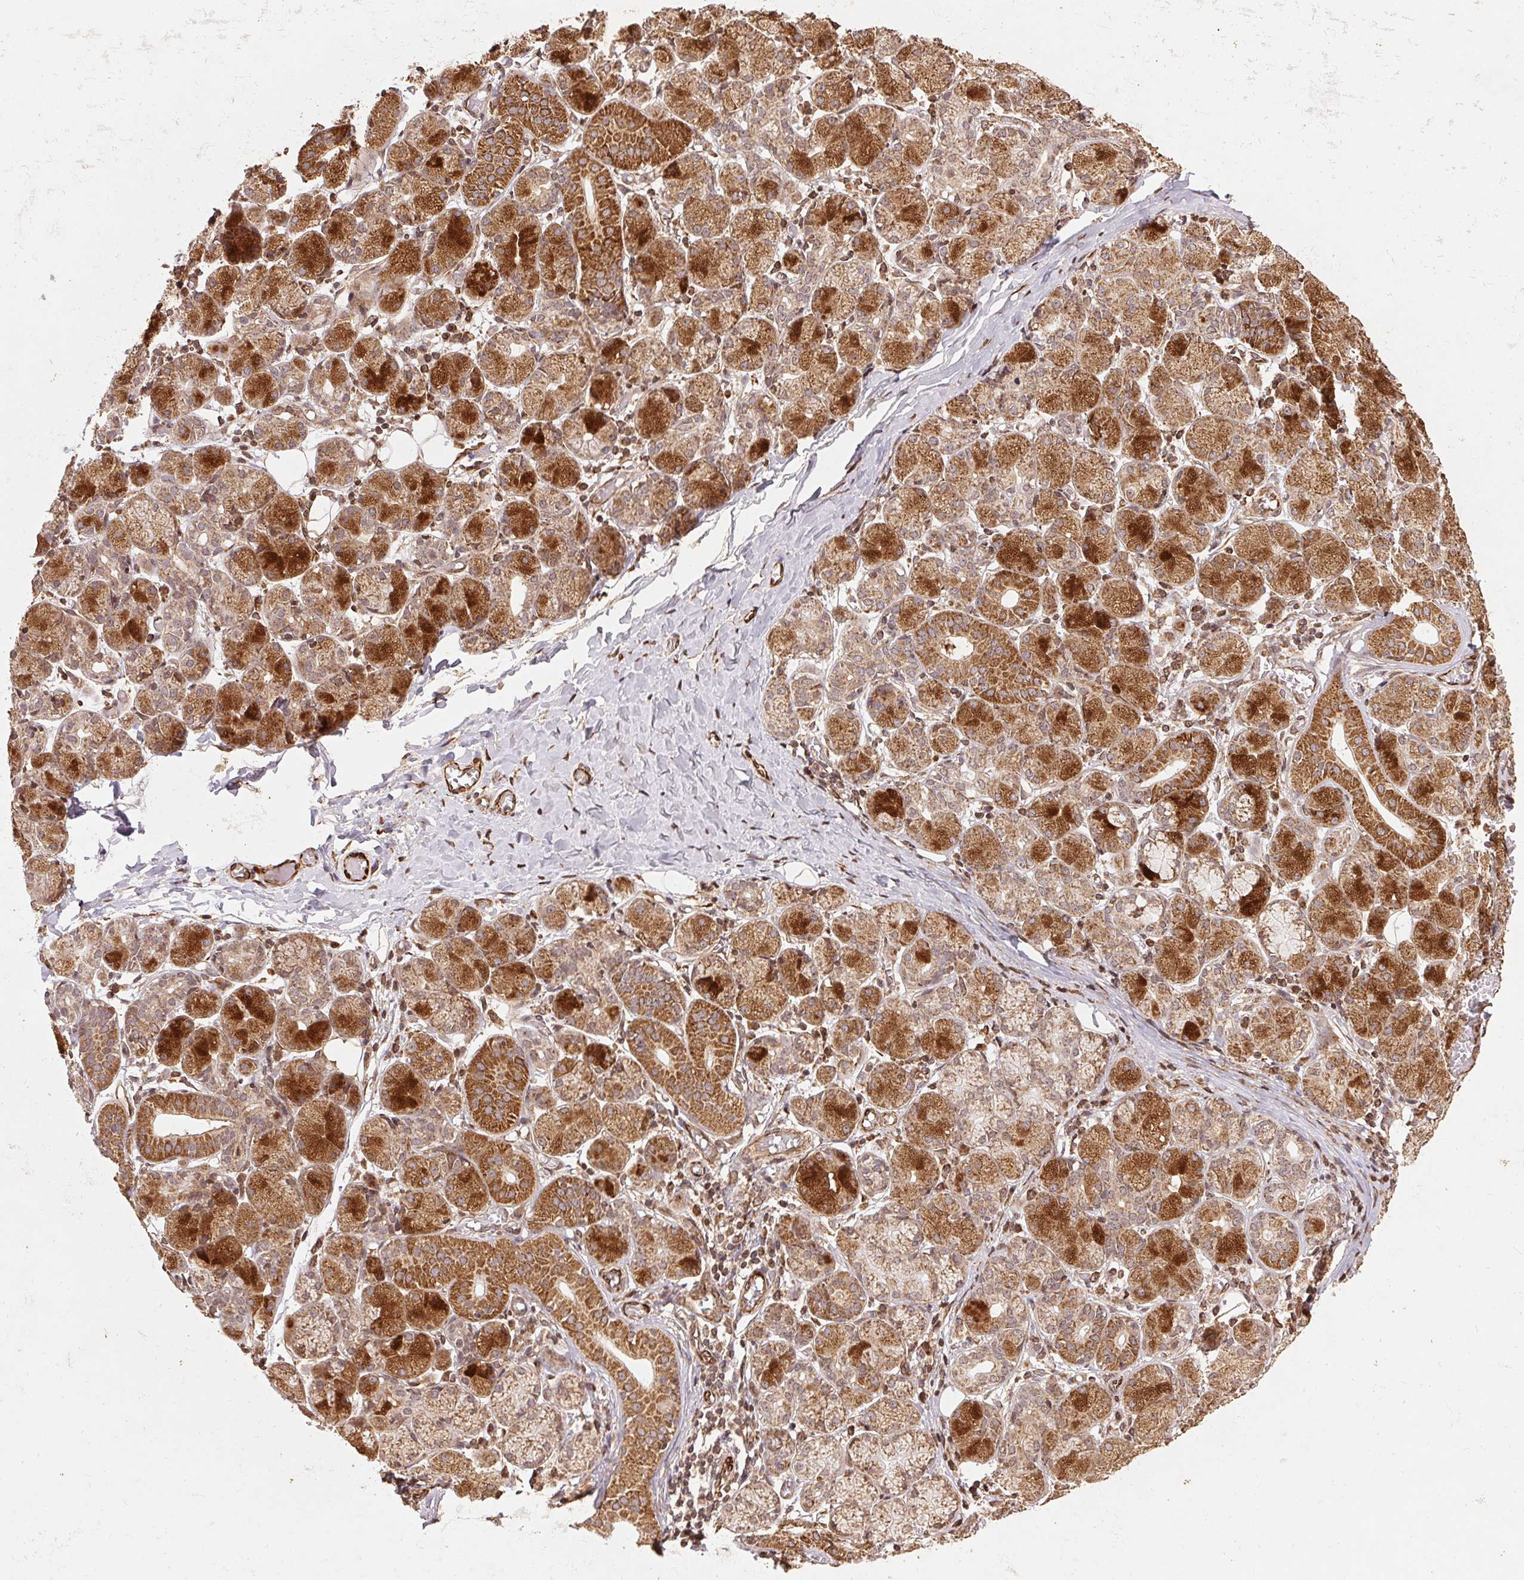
{"staining": {"intensity": "strong", "quantity": "25%-75%", "location": "cytoplasmic/membranous"}, "tissue": "salivary gland", "cell_type": "Glandular cells", "image_type": "normal", "snomed": [{"axis": "morphology", "description": "Normal tissue, NOS"}, {"axis": "topography", "description": "Salivary gland"}, {"axis": "topography", "description": "Peripheral nerve tissue"}], "caption": "Immunohistochemistry (IHC) micrograph of benign salivary gland: salivary gland stained using immunohistochemistry shows high levels of strong protein expression localized specifically in the cytoplasmic/membranous of glandular cells, appearing as a cytoplasmic/membranous brown color.", "gene": "SPRED2", "patient": {"sex": "female", "age": 24}}